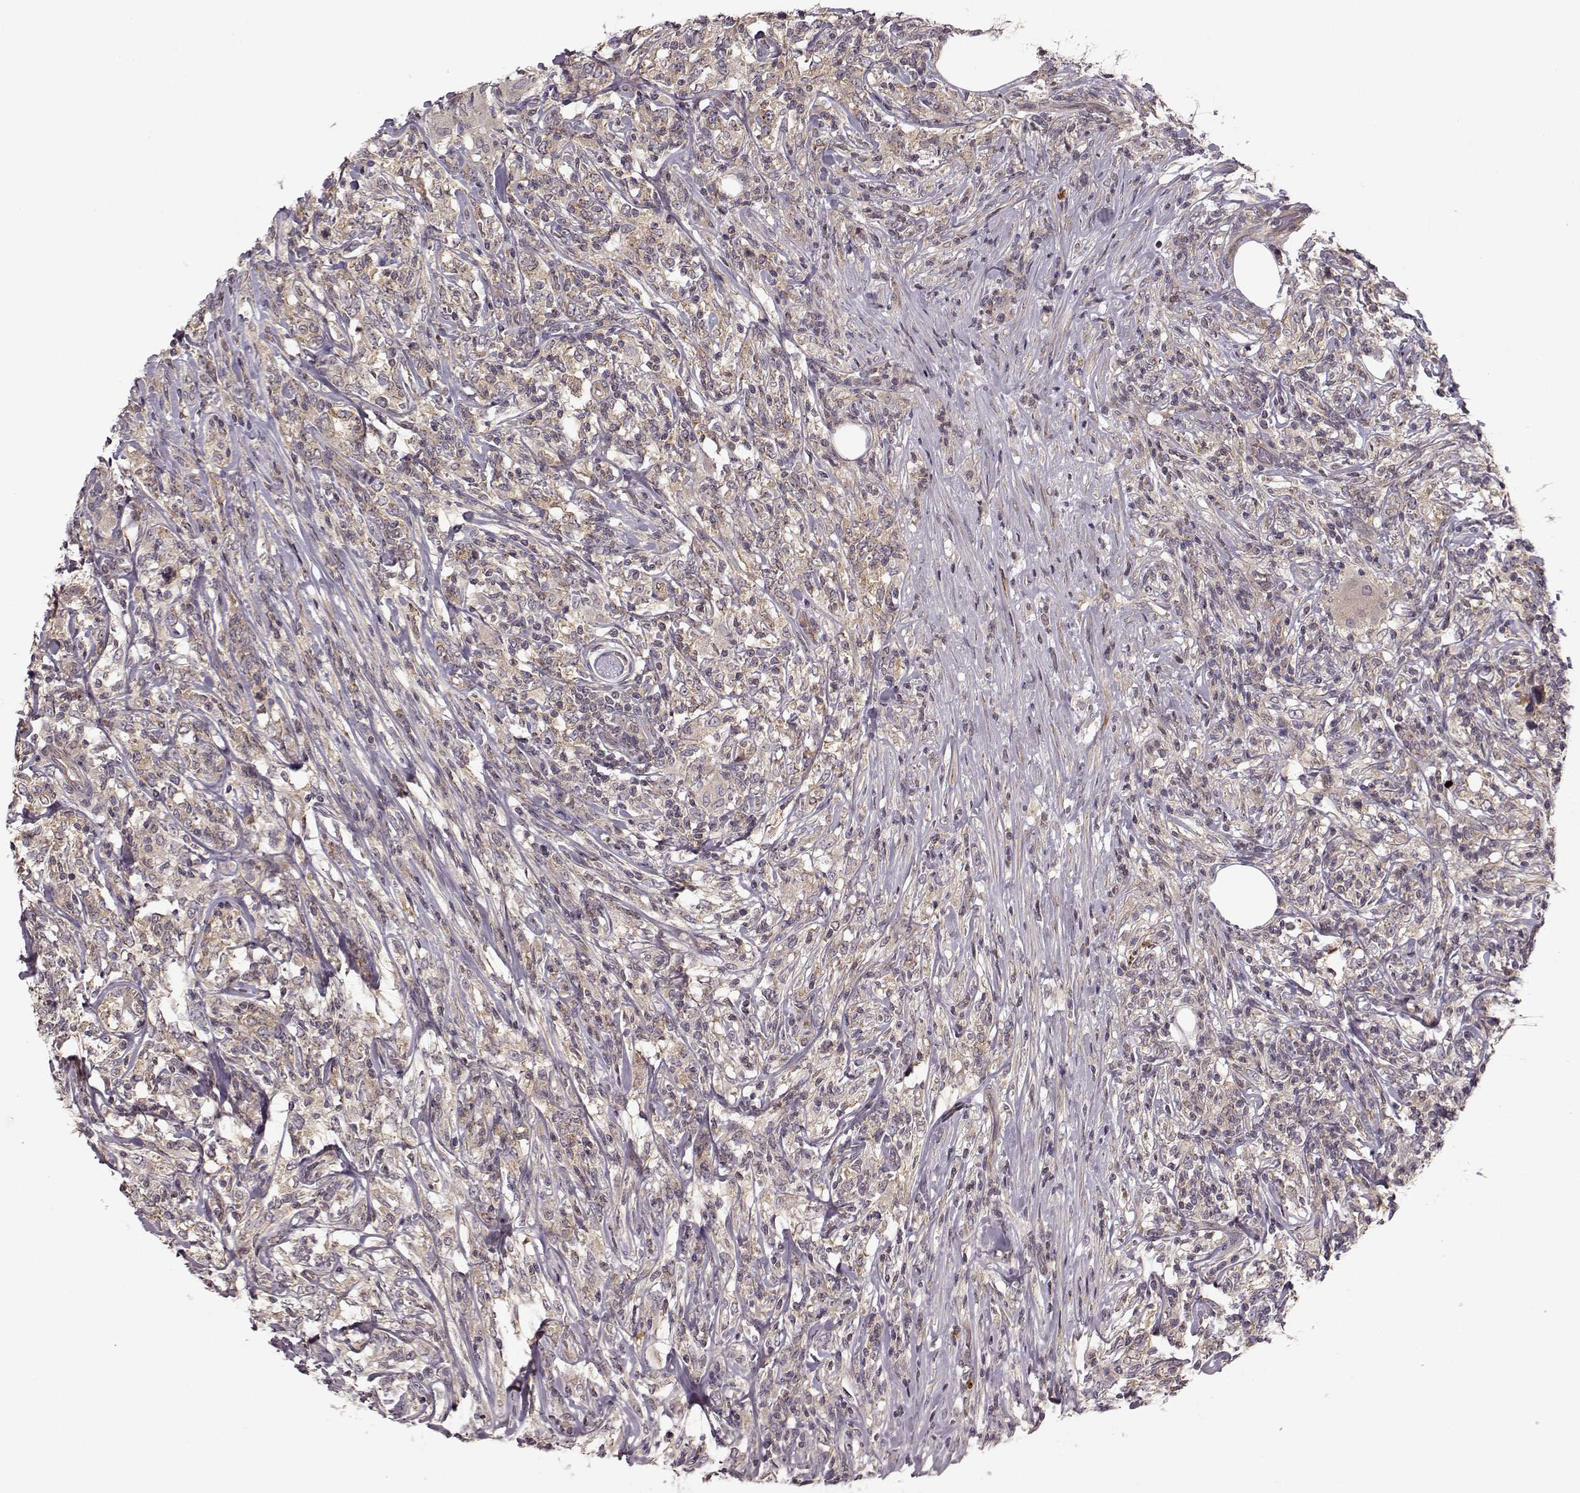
{"staining": {"intensity": "weak", "quantity": ">75%", "location": "cytoplasmic/membranous"}, "tissue": "lymphoma", "cell_type": "Tumor cells", "image_type": "cancer", "snomed": [{"axis": "morphology", "description": "Malignant lymphoma, non-Hodgkin's type, High grade"}, {"axis": "topography", "description": "Lymph node"}], "caption": "Protein staining by immunohistochemistry displays weak cytoplasmic/membranous positivity in approximately >75% of tumor cells in lymphoma. Using DAB (brown) and hematoxylin (blue) stains, captured at high magnification using brightfield microscopy.", "gene": "SLAIN2", "patient": {"sex": "female", "age": 84}}